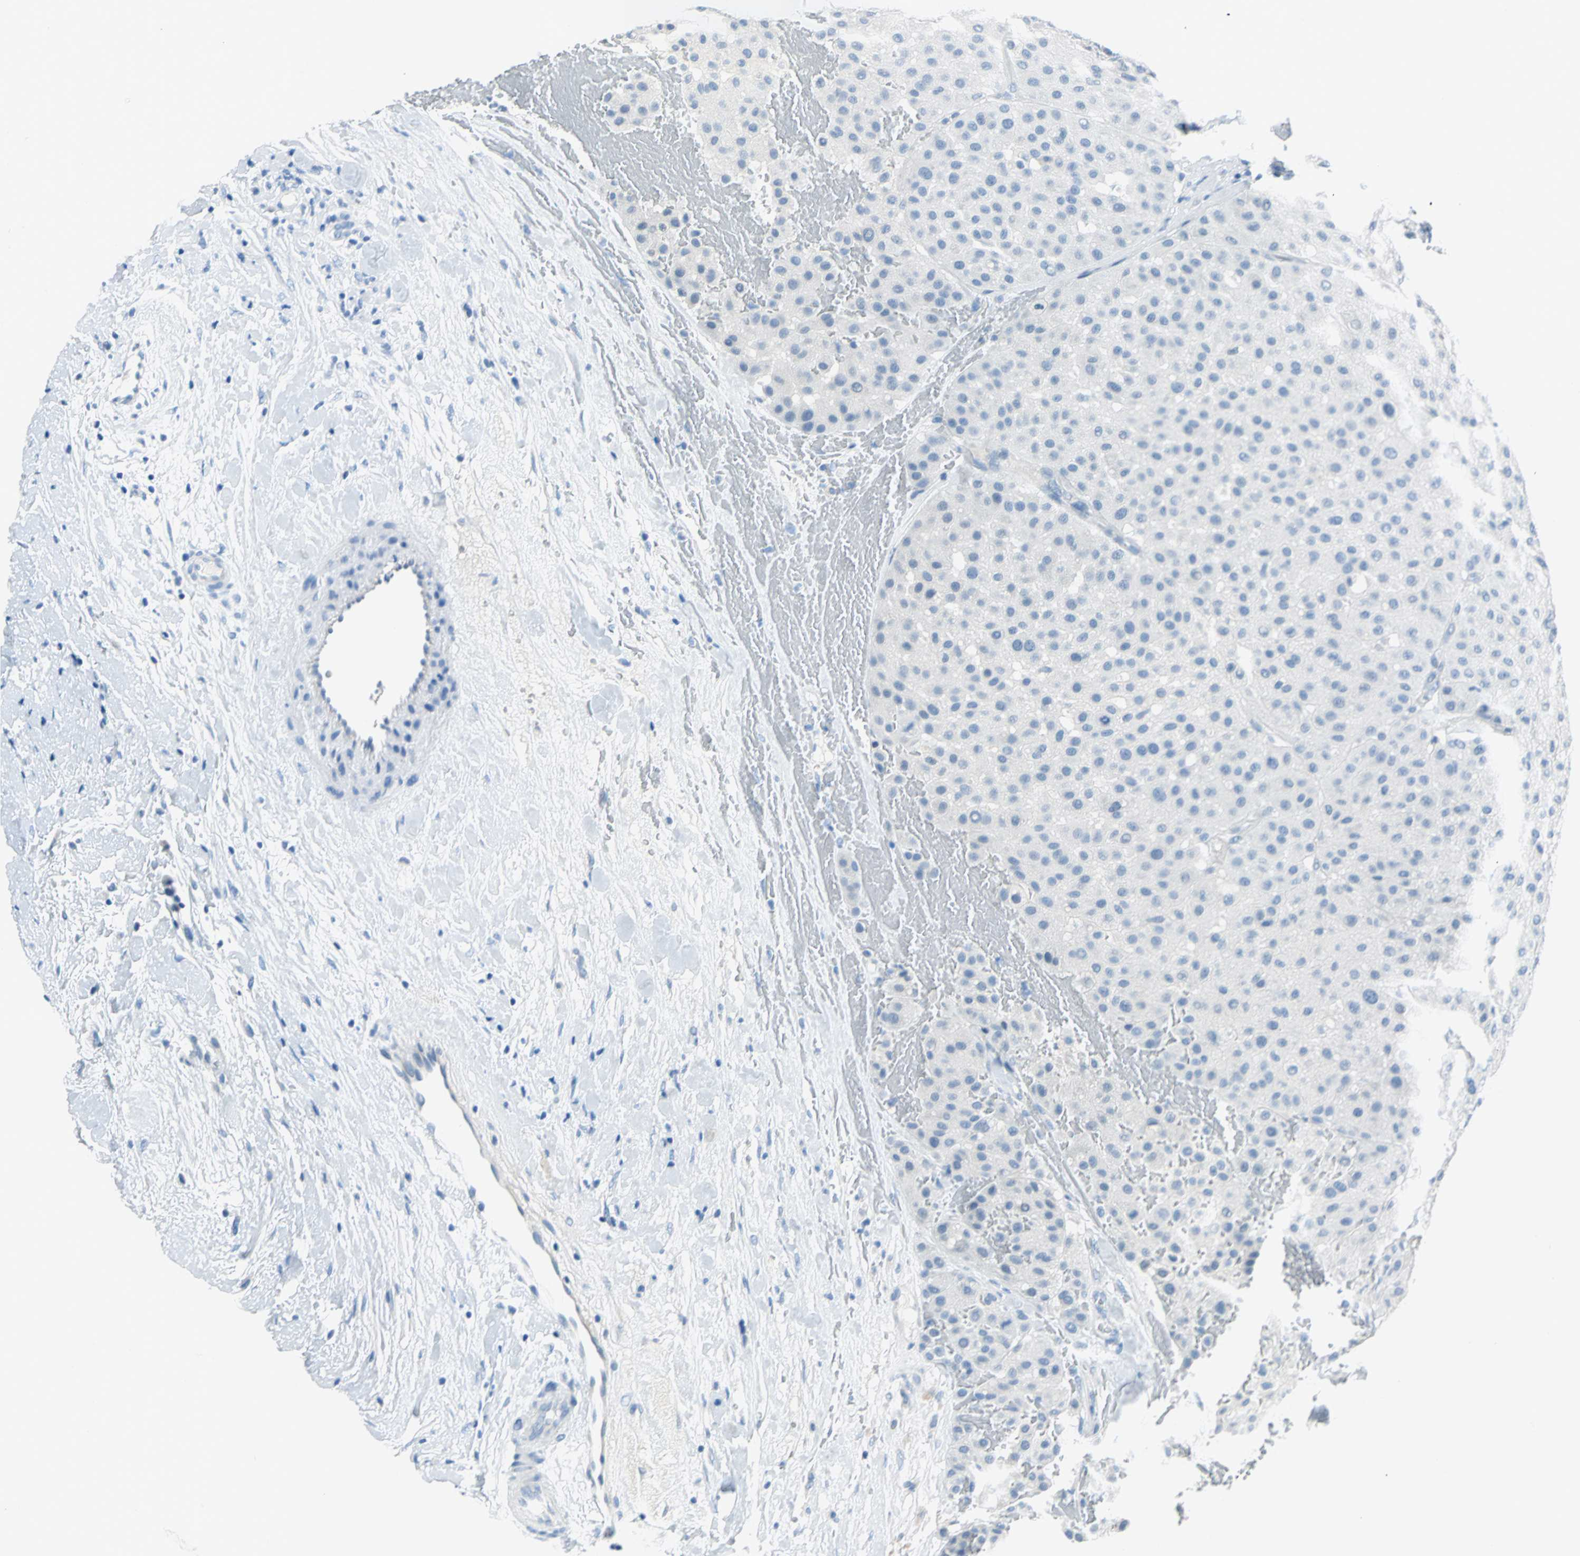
{"staining": {"intensity": "negative", "quantity": "none", "location": "none"}, "tissue": "melanoma", "cell_type": "Tumor cells", "image_type": "cancer", "snomed": [{"axis": "morphology", "description": "Normal tissue, NOS"}, {"axis": "morphology", "description": "Malignant melanoma, Metastatic site"}, {"axis": "topography", "description": "Skin"}], "caption": "Human melanoma stained for a protein using immunohistochemistry (IHC) demonstrates no positivity in tumor cells.", "gene": "PKLR", "patient": {"sex": "male", "age": 41}}